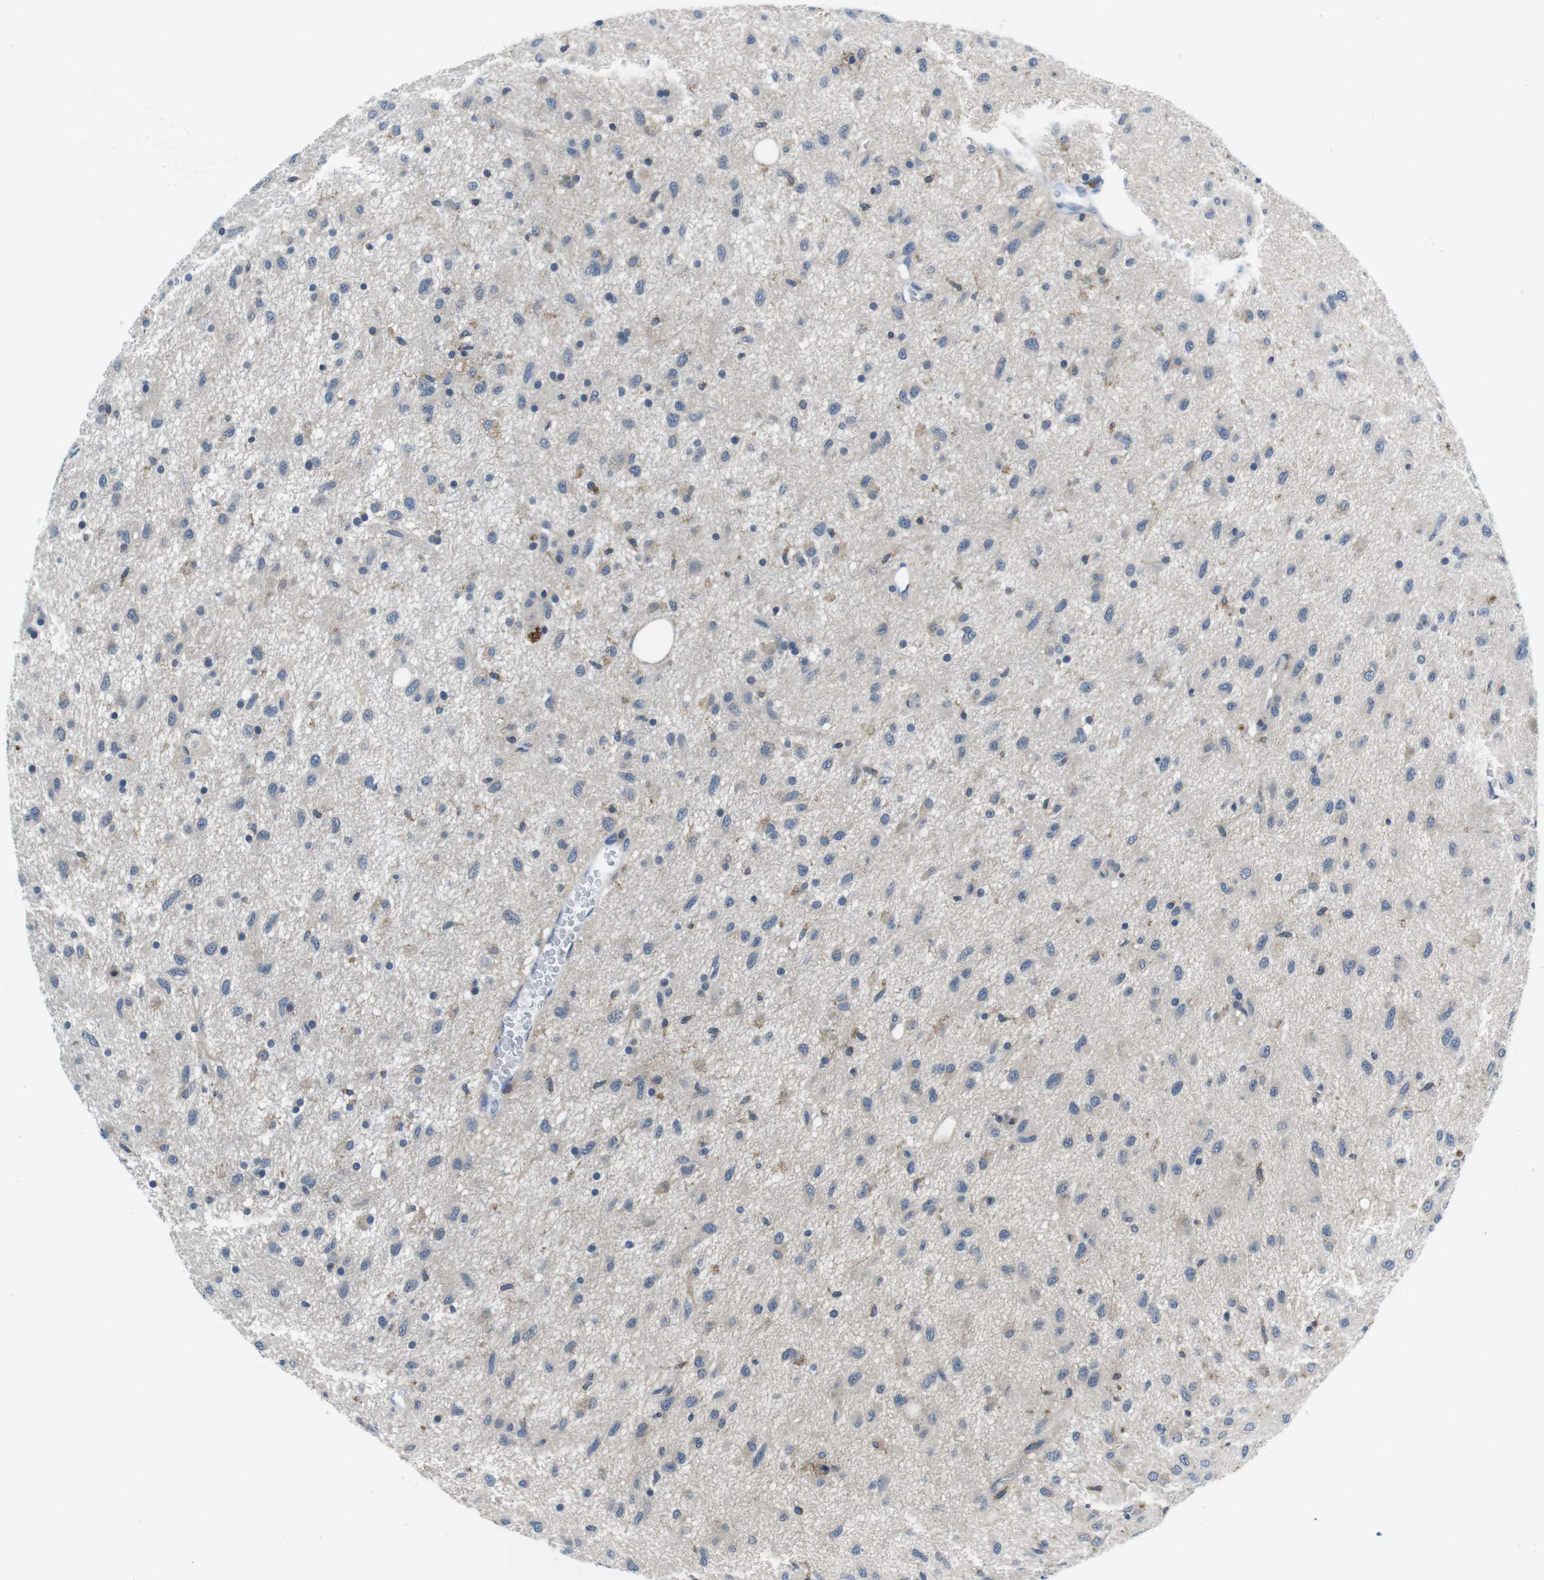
{"staining": {"intensity": "negative", "quantity": "none", "location": "none"}, "tissue": "glioma", "cell_type": "Tumor cells", "image_type": "cancer", "snomed": [{"axis": "morphology", "description": "Glioma, malignant, Low grade"}, {"axis": "topography", "description": "Brain"}], "caption": "Immunohistochemical staining of human malignant glioma (low-grade) reveals no significant expression in tumor cells. (DAB immunohistochemistry (IHC), high magnification).", "gene": "PIK3CD", "patient": {"sex": "male", "age": 77}}